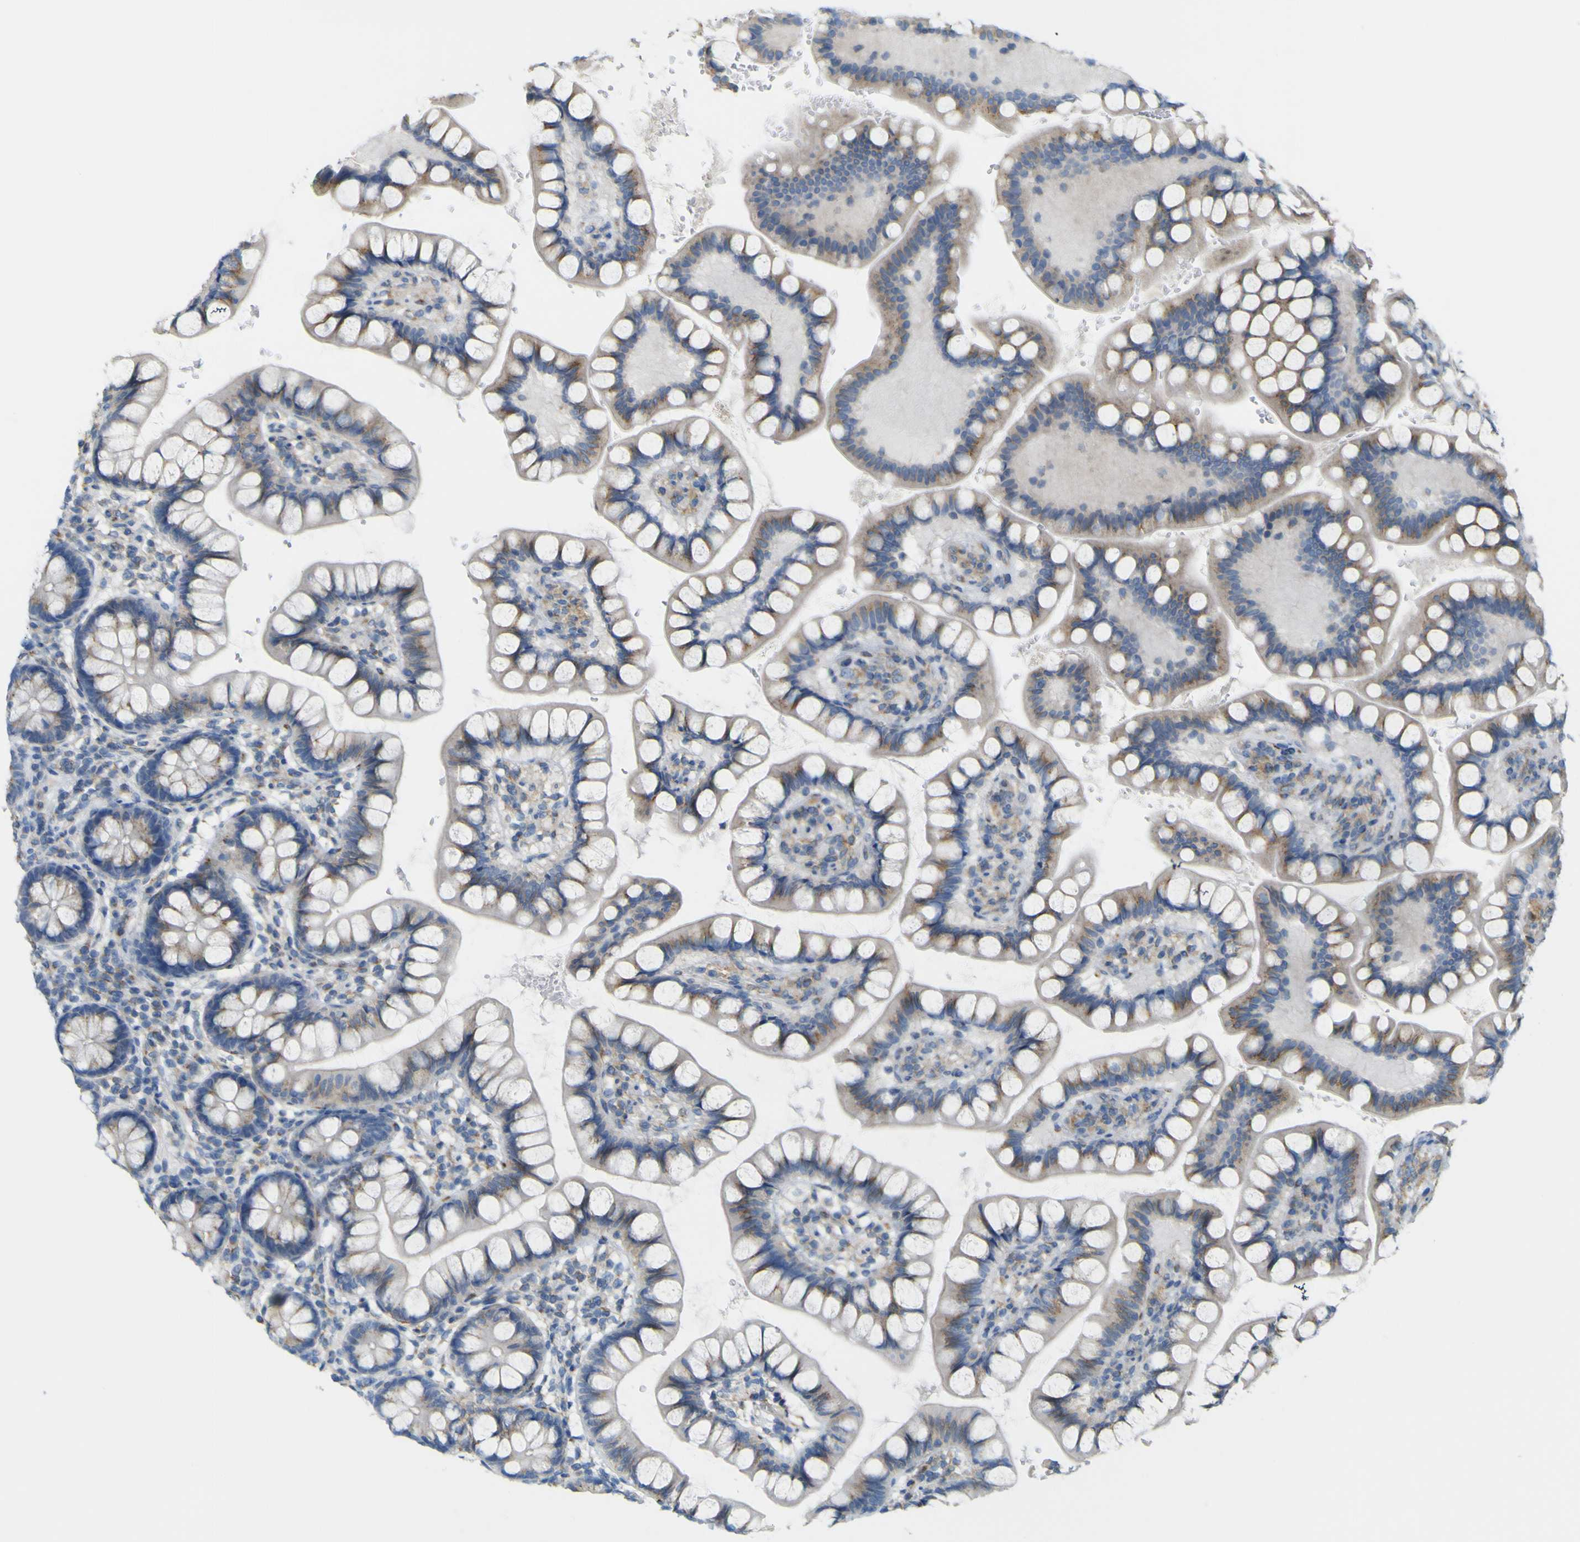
{"staining": {"intensity": "weak", "quantity": "25%-75%", "location": "cytoplasmic/membranous"}, "tissue": "small intestine", "cell_type": "Glandular cells", "image_type": "normal", "snomed": [{"axis": "morphology", "description": "Normal tissue, NOS"}, {"axis": "topography", "description": "Small intestine"}], "caption": "This micrograph shows immunohistochemistry (IHC) staining of normal human small intestine, with low weak cytoplasmic/membranous expression in approximately 25%-75% of glandular cells.", "gene": "IGF2R", "patient": {"sex": "female", "age": 58}}